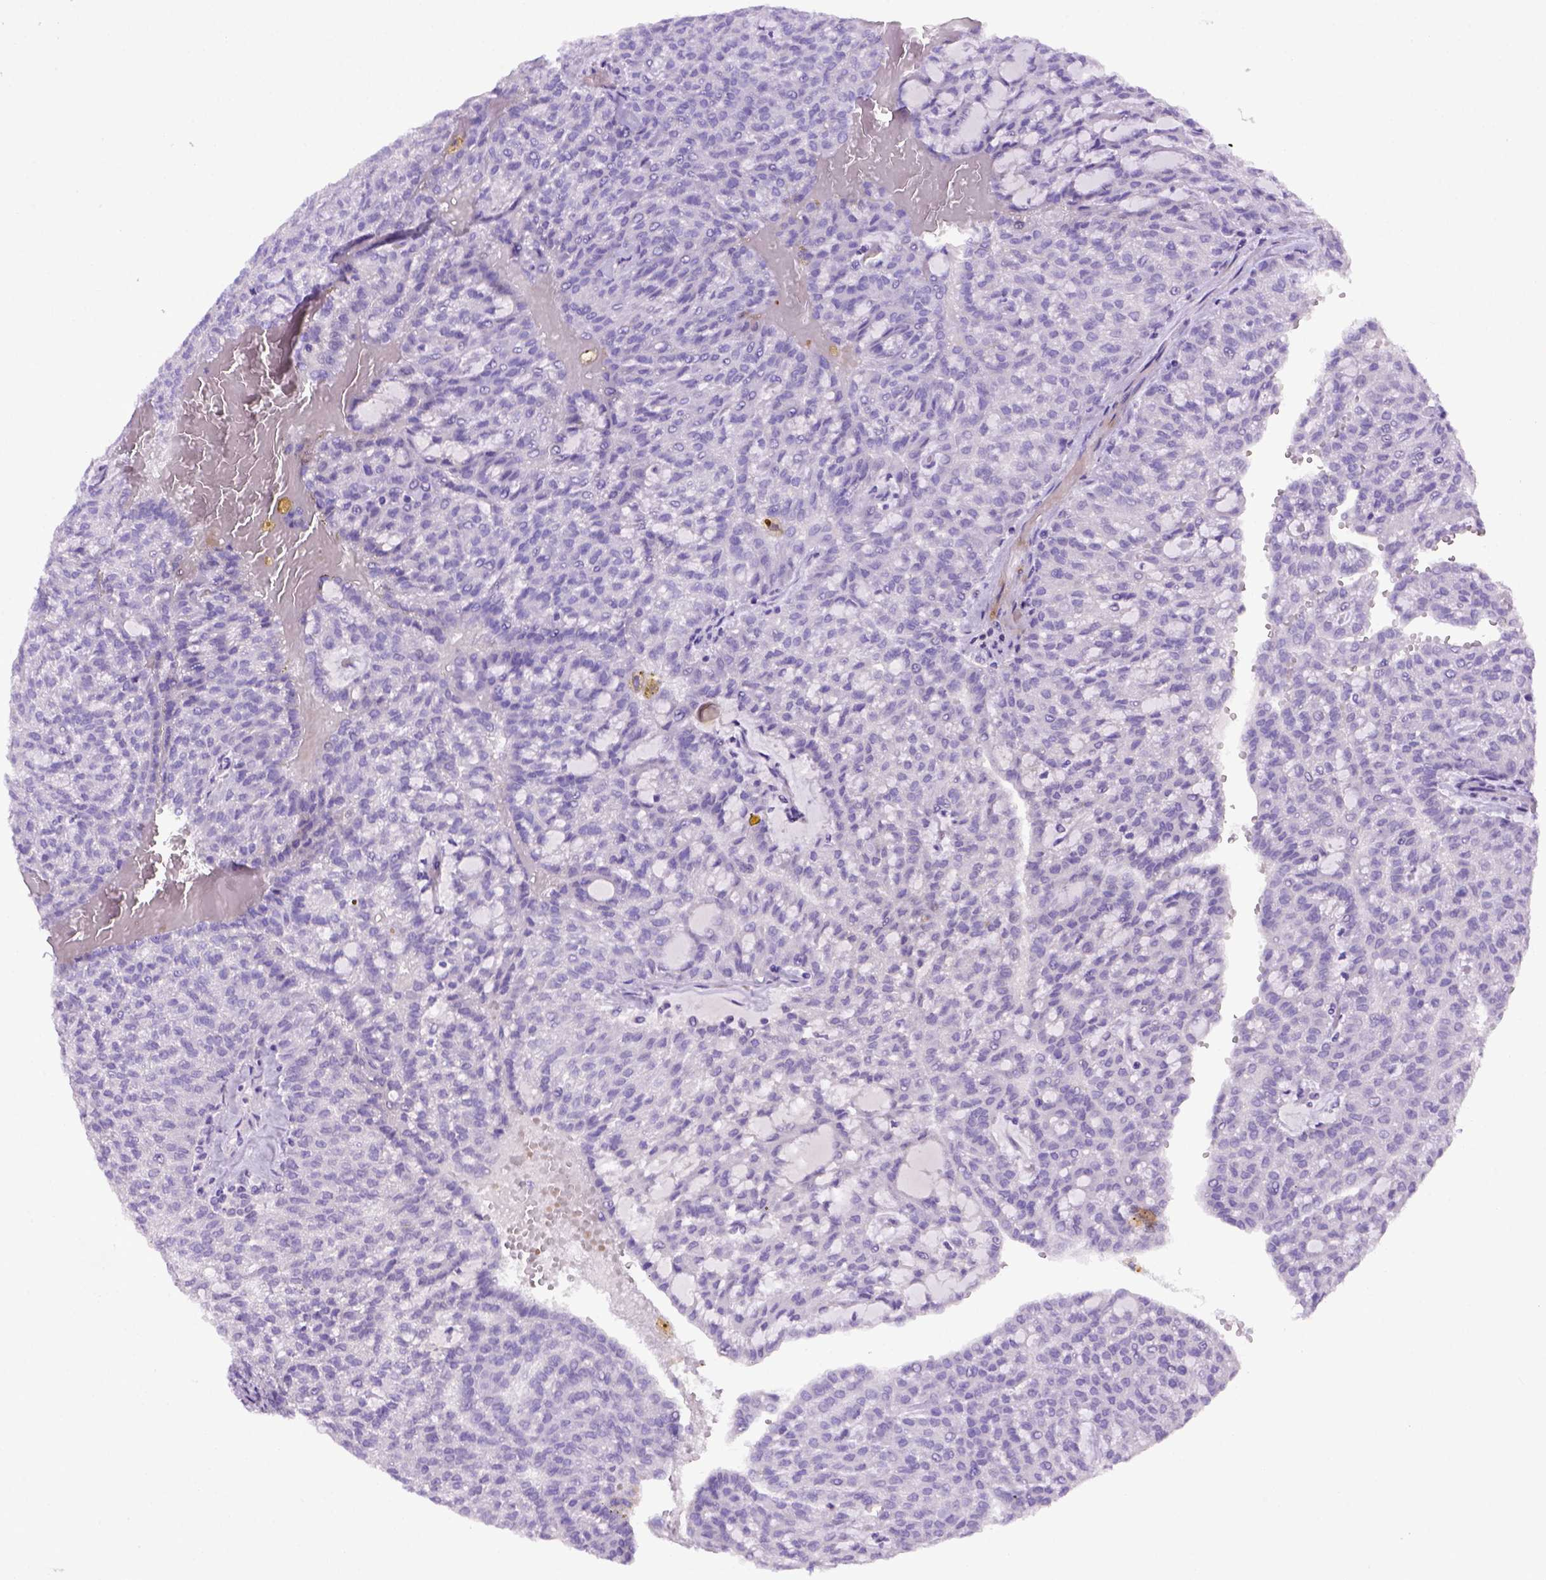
{"staining": {"intensity": "negative", "quantity": "none", "location": "none"}, "tissue": "renal cancer", "cell_type": "Tumor cells", "image_type": "cancer", "snomed": [{"axis": "morphology", "description": "Adenocarcinoma, NOS"}, {"axis": "topography", "description": "Kidney"}], "caption": "Immunohistochemistry (IHC) photomicrograph of neoplastic tissue: human renal cancer stained with DAB exhibits no significant protein staining in tumor cells.", "gene": "ITIH4", "patient": {"sex": "male", "age": 63}}